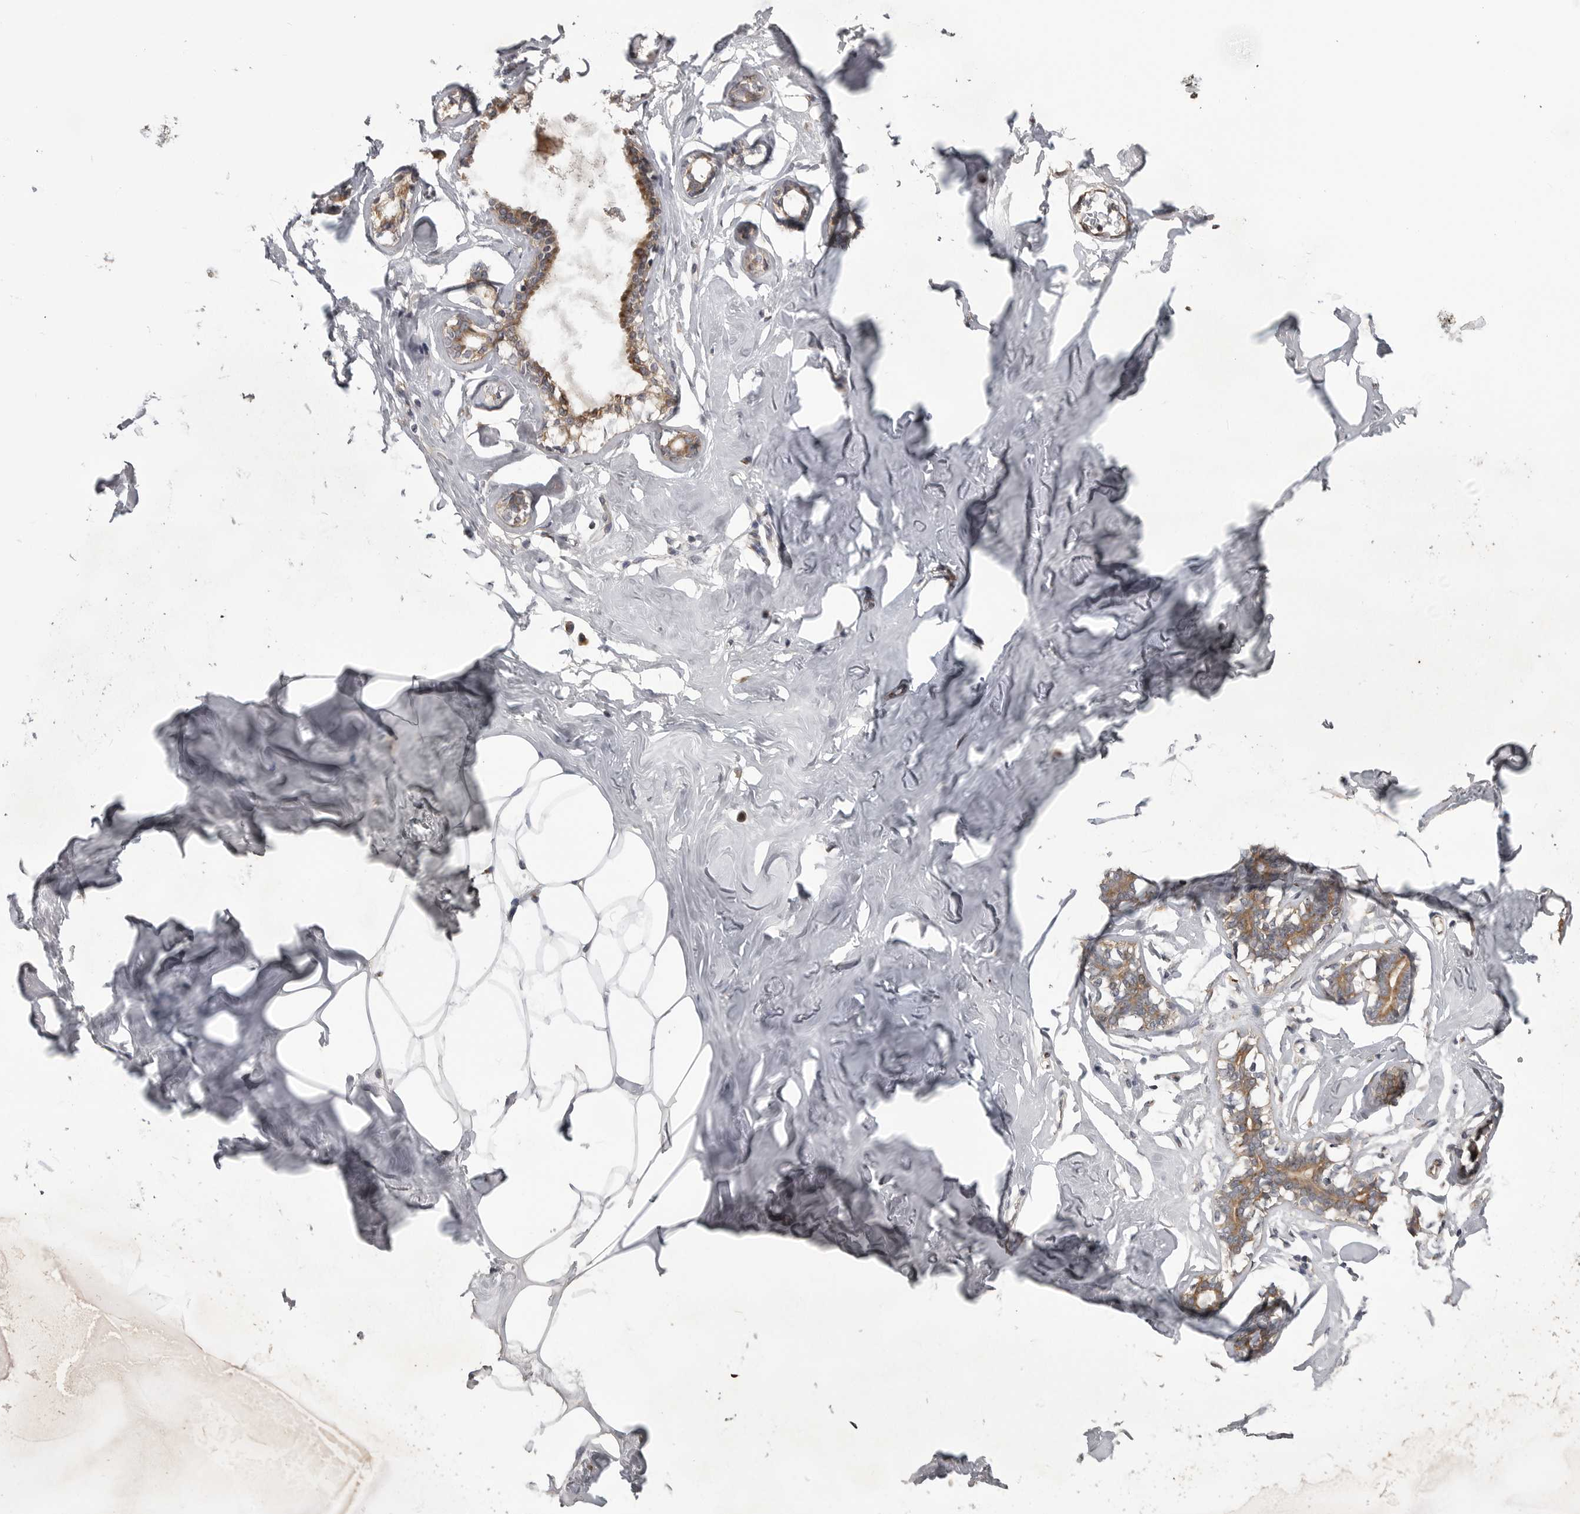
{"staining": {"intensity": "negative", "quantity": "none", "location": "none"}, "tissue": "adipose tissue", "cell_type": "Adipocytes", "image_type": "normal", "snomed": [{"axis": "morphology", "description": "Normal tissue, NOS"}, {"axis": "morphology", "description": "Fibrosis, NOS"}, {"axis": "topography", "description": "Breast"}, {"axis": "topography", "description": "Adipose tissue"}], "caption": "Adipose tissue stained for a protein using IHC displays no expression adipocytes.", "gene": "LRRC45", "patient": {"sex": "female", "age": 39}}